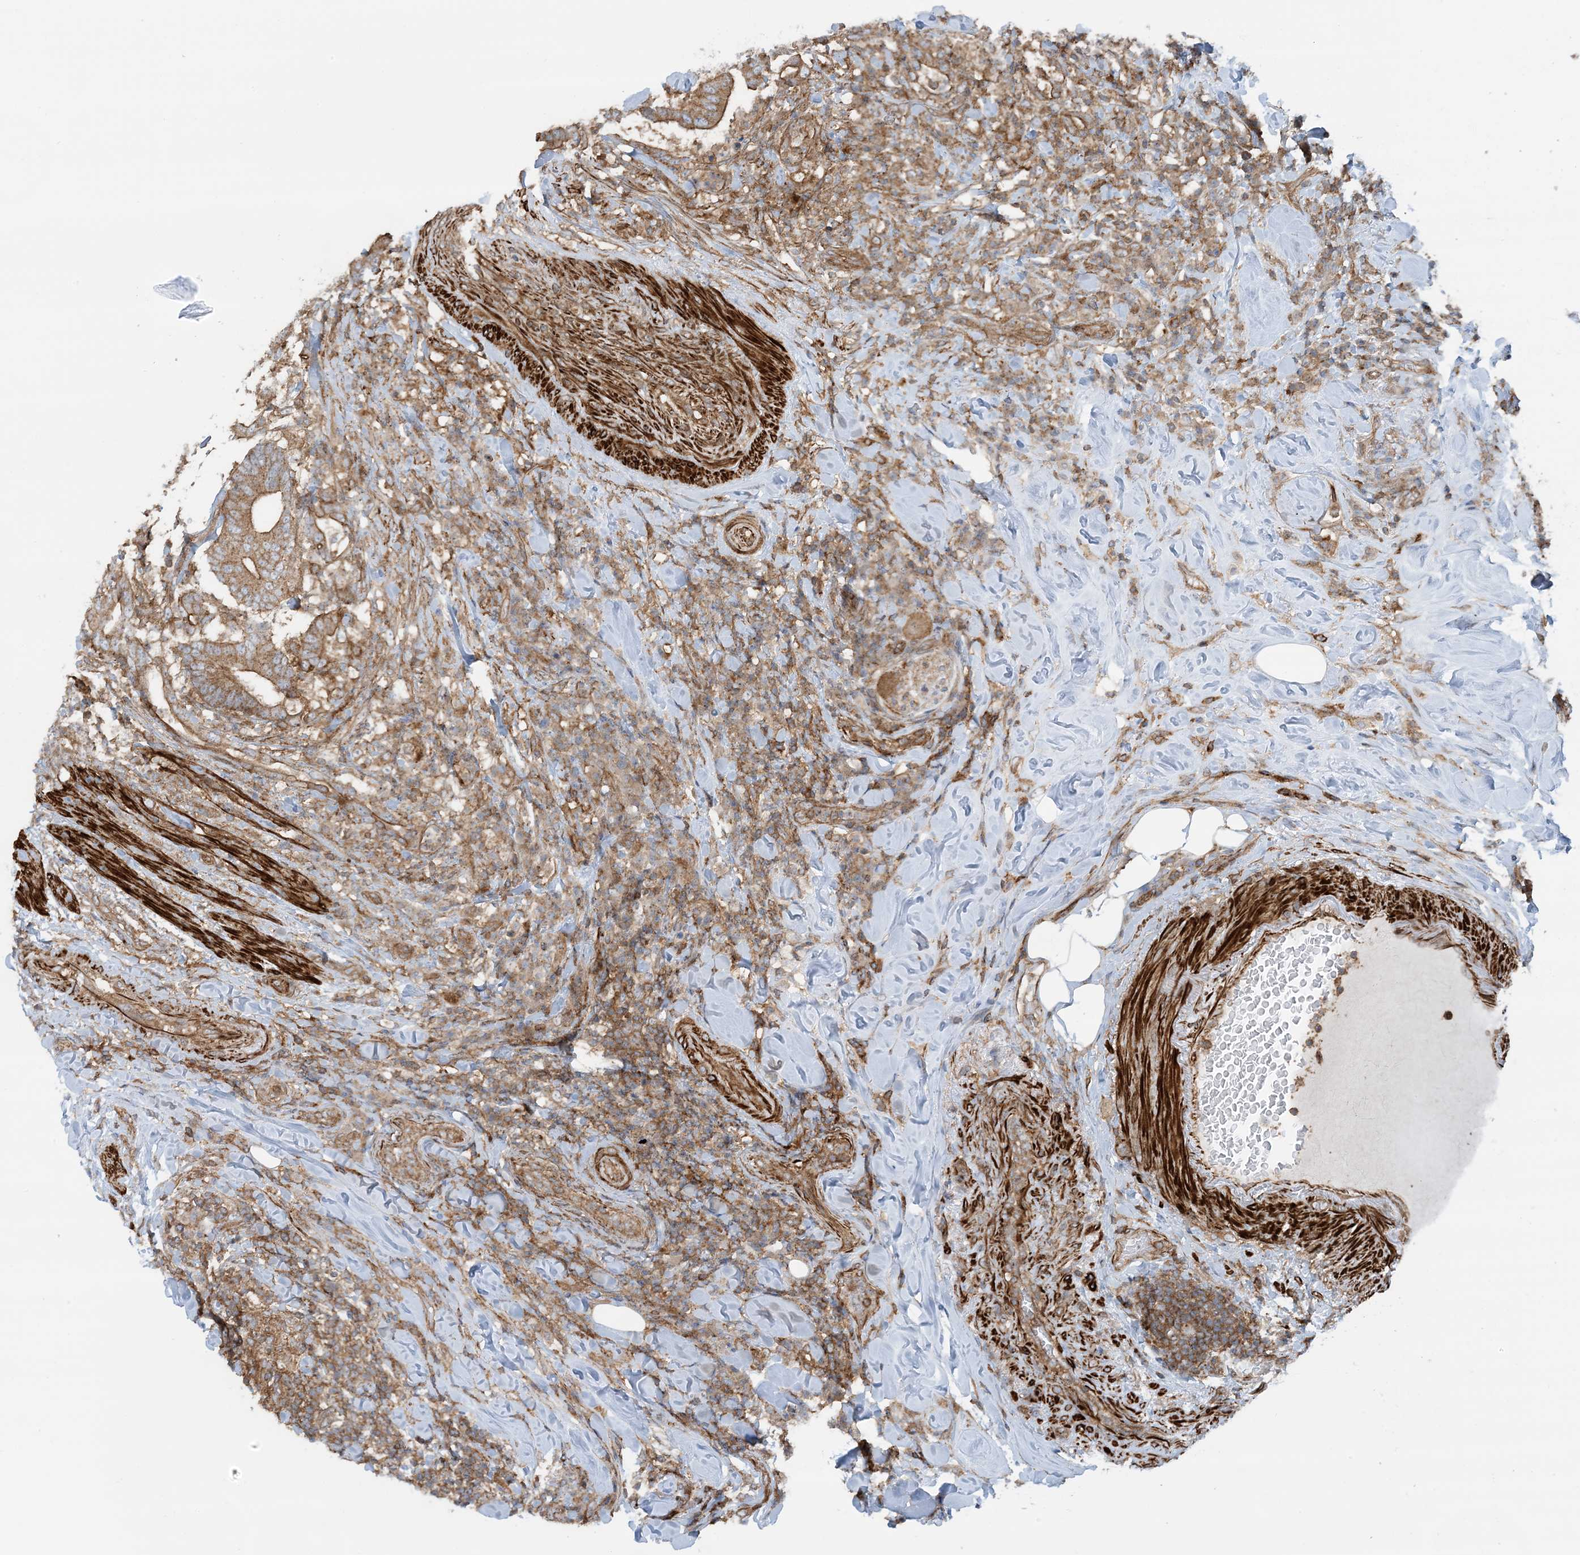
{"staining": {"intensity": "moderate", "quantity": "25%-75%", "location": "cytoplasmic/membranous"}, "tissue": "colorectal cancer", "cell_type": "Tumor cells", "image_type": "cancer", "snomed": [{"axis": "morphology", "description": "Adenocarcinoma, NOS"}, {"axis": "topography", "description": "Colon"}], "caption": "Protein positivity by immunohistochemistry displays moderate cytoplasmic/membranous expression in approximately 25%-75% of tumor cells in colorectal cancer (adenocarcinoma).", "gene": "STAM2", "patient": {"sex": "female", "age": 66}}